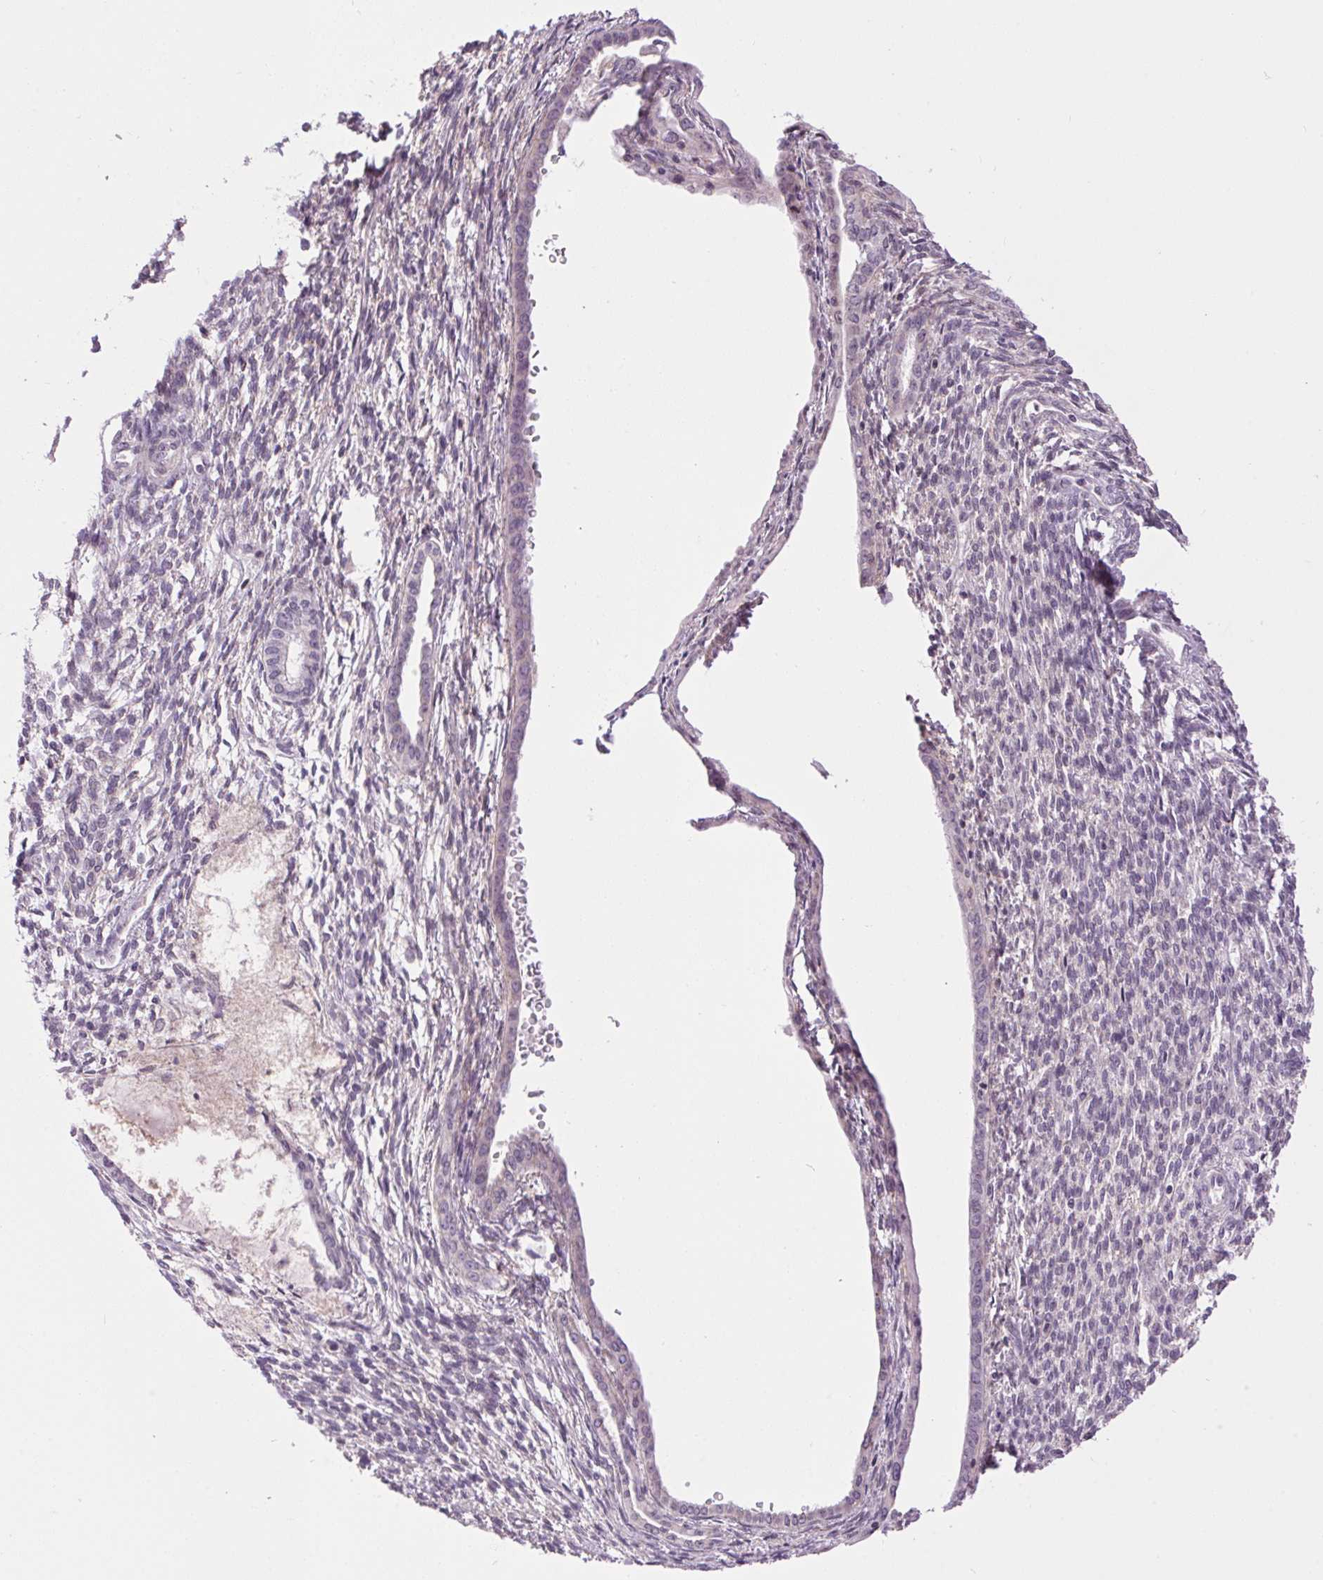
{"staining": {"intensity": "negative", "quantity": "none", "location": "none"}, "tissue": "endometrial cancer", "cell_type": "Tumor cells", "image_type": "cancer", "snomed": [{"axis": "morphology", "description": "Adenocarcinoma, NOS"}, {"axis": "topography", "description": "Endometrium"}], "caption": "Tumor cells show no significant protein positivity in endometrial cancer.", "gene": "SMIM13", "patient": {"sex": "female", "age": 86}}